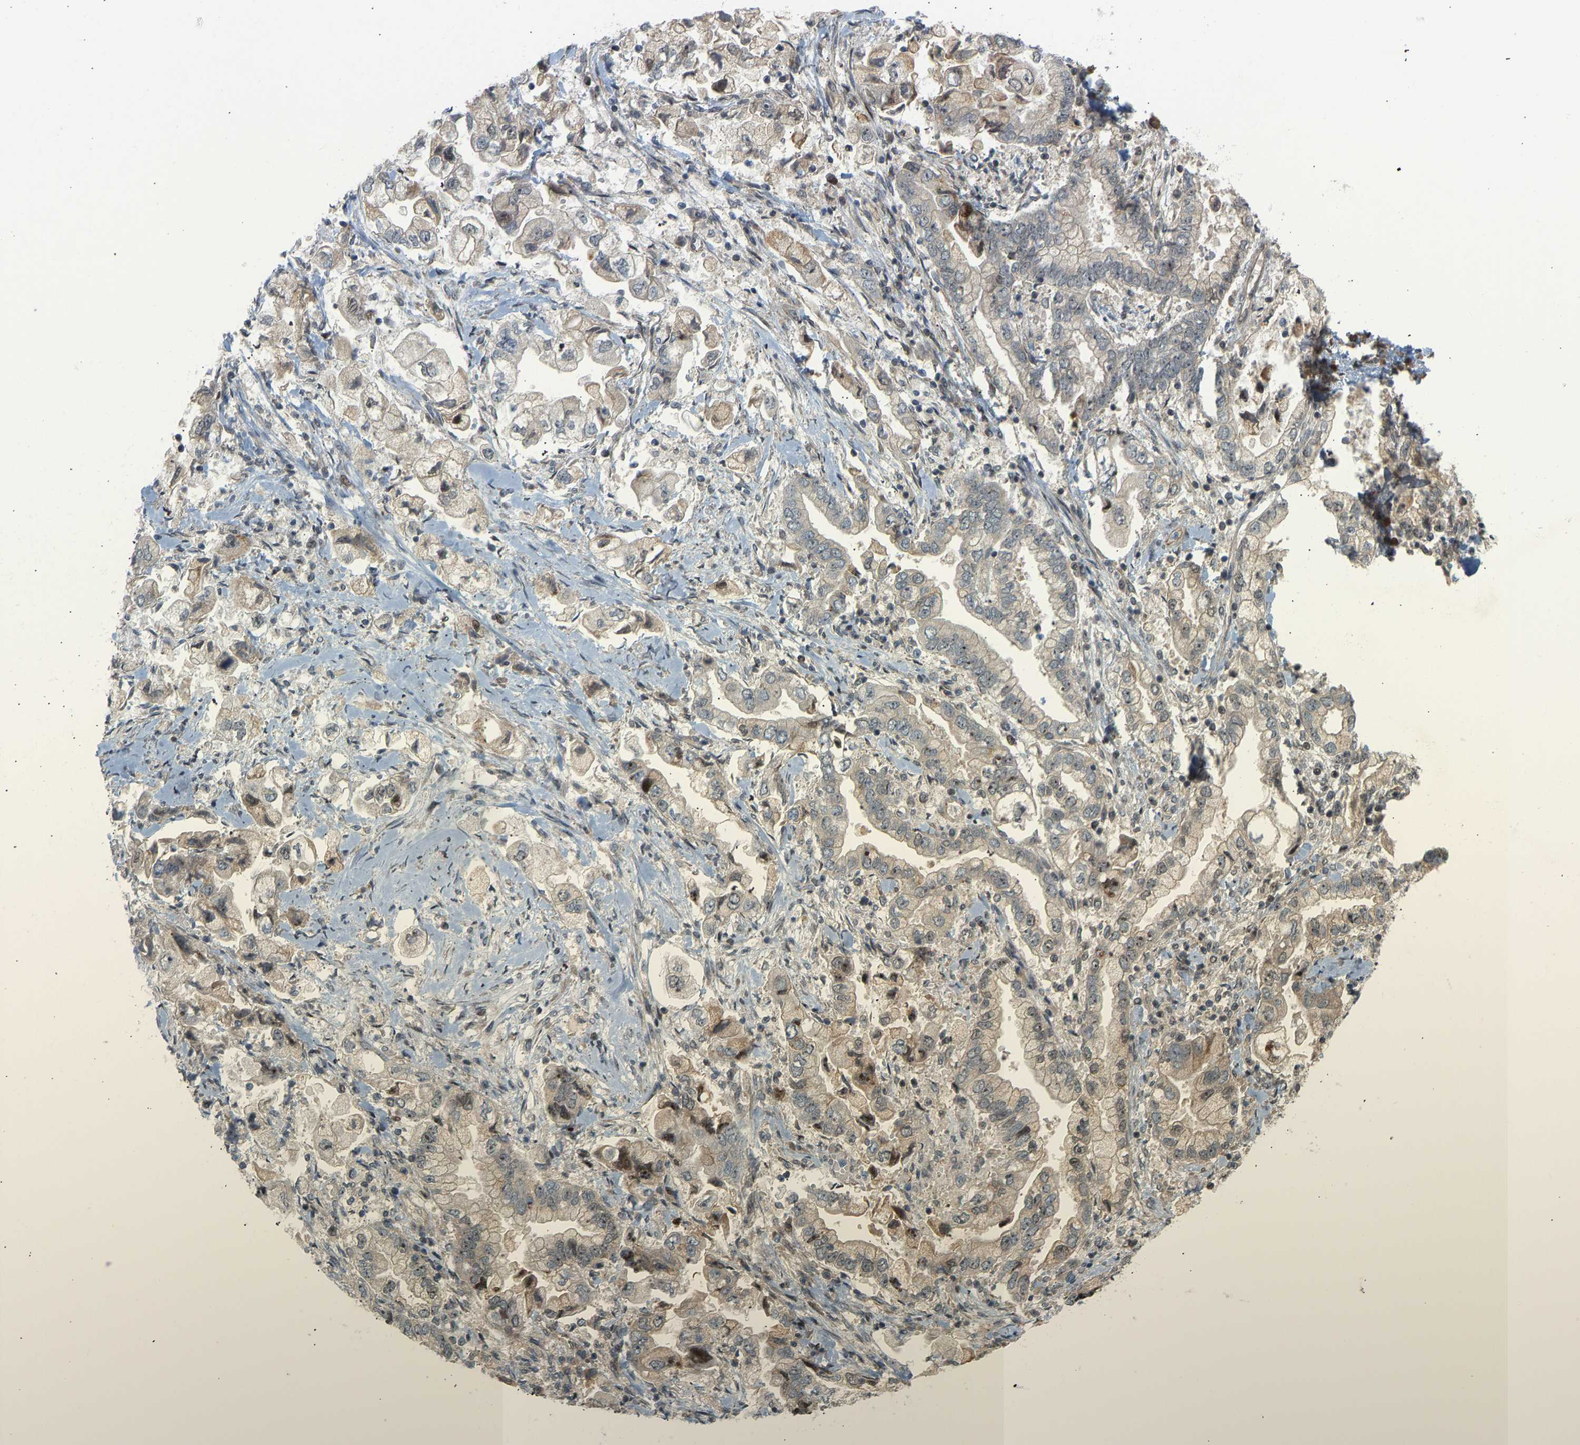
{"staining": {"intensity": "moderate", "quantity": "<25%", "location": "nuclear"}, "tissue": "stomach cancer", "cell_type": "Tumor cells", "image_type": "cancer", "snomed": [{"axis": "morphology", "description": "Normal tissue, NOS"}, {"axis": "morphology", "description": "Adenocarcinoma, NOS"}, {"axis": "topography", "description": "Stomach"}], "caption": "Protein expression analysis of human stomach cancer (adenocarcinoma) reveals moderate nuclear positivity in approximately <25% of tumor cells.", "gene": "BAG1", "patient": {"sex": "male", "age": 62}}